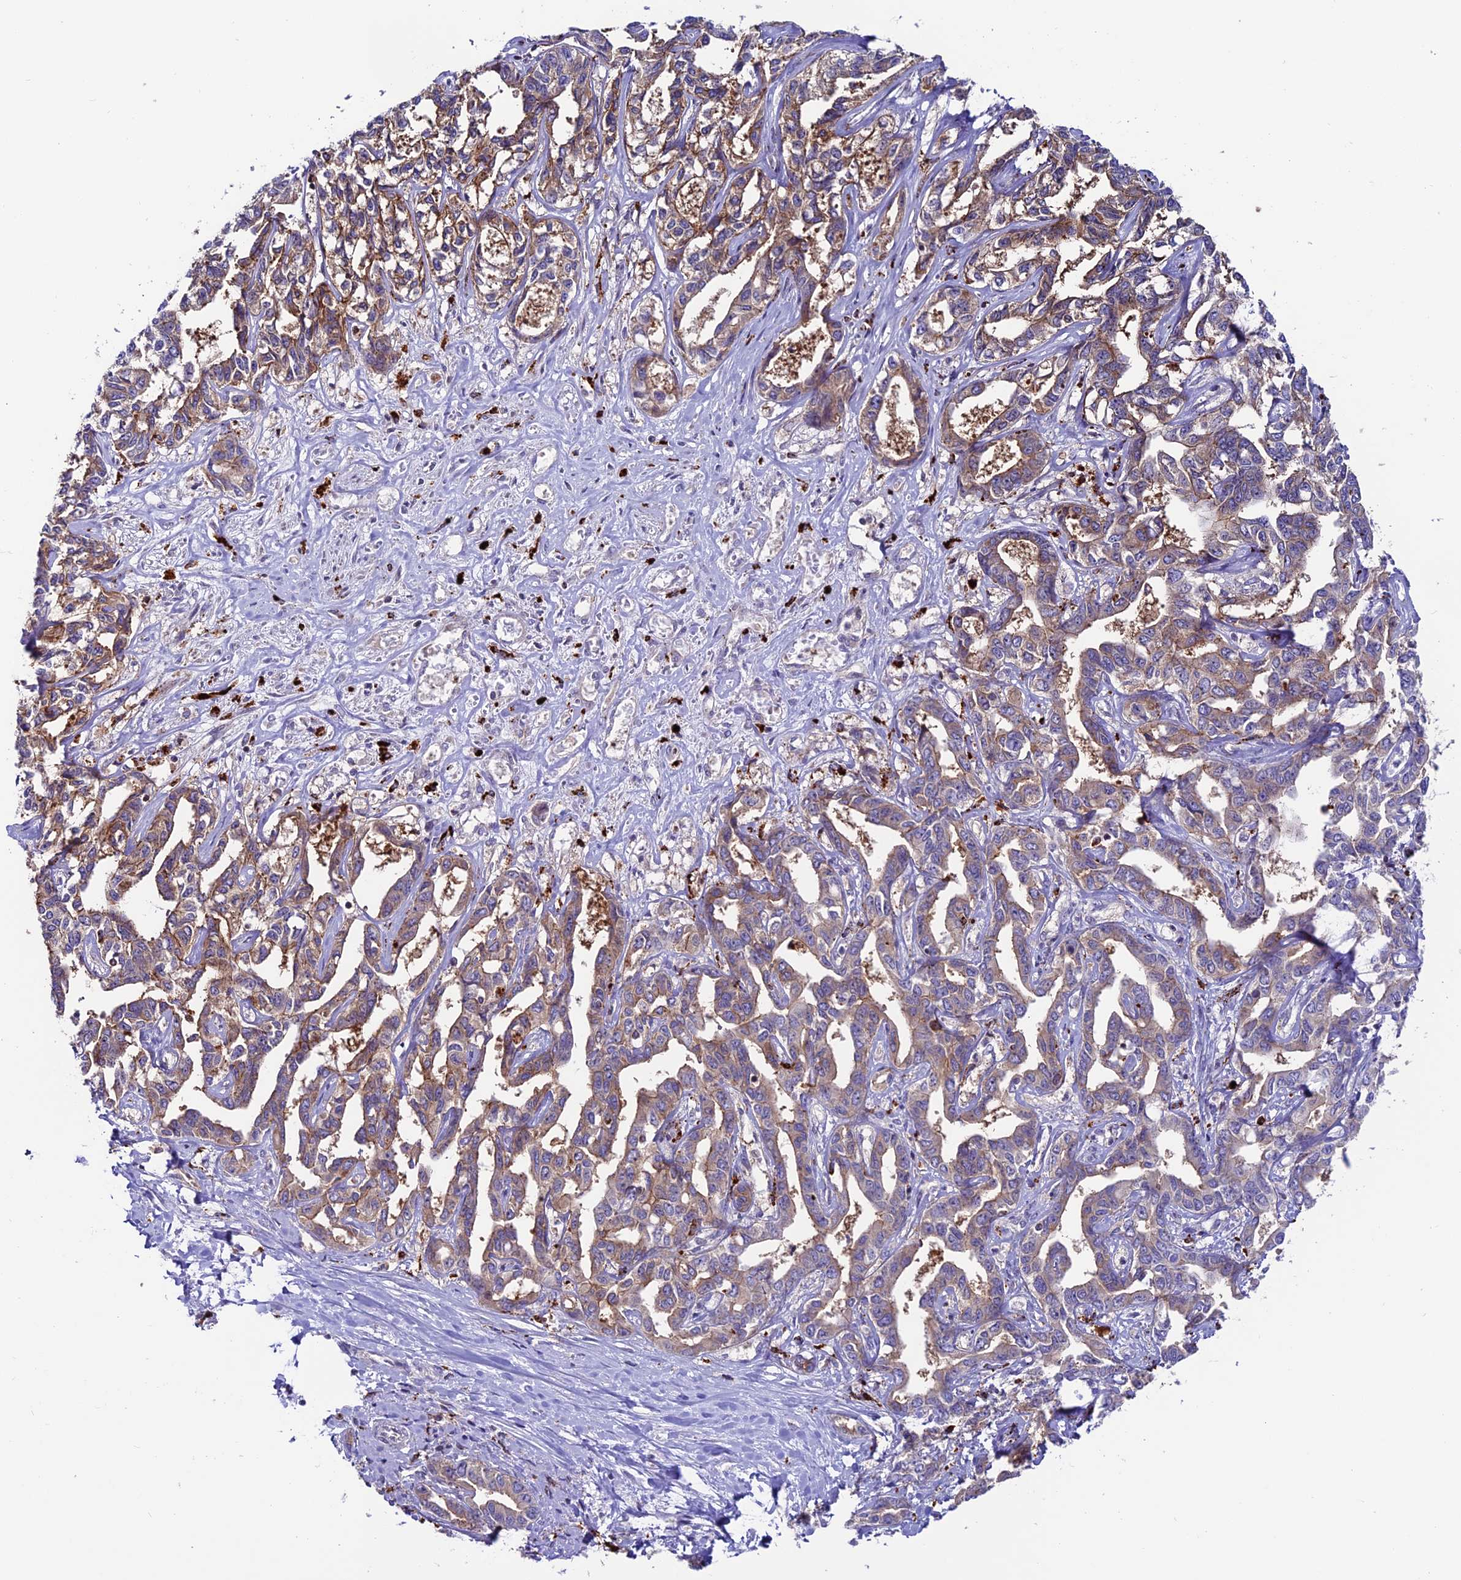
{"staining": {"intensity": "moderate", "quantity": "25%-75%", "location": "cytoplasmic/membranous"}, "tissue": "liver cancer", "cell_type": "Tumor cells", "image_type": "cancer", "snomed": [{"axis": "morphology", "description": "Cholangiocarcinoma"}, {"axis": "topography", "description": "Liver"}], "caption": "Tumor cells display medium levels of moderate cytoplasmic/membranous expression in approximately 25%-75% of cells in human liver cancer. (Brightfield microscopy of DAB IHC at high magnification).", "gene": "ARHGEF18", "patient": {"sex": "male", "age": 59}}